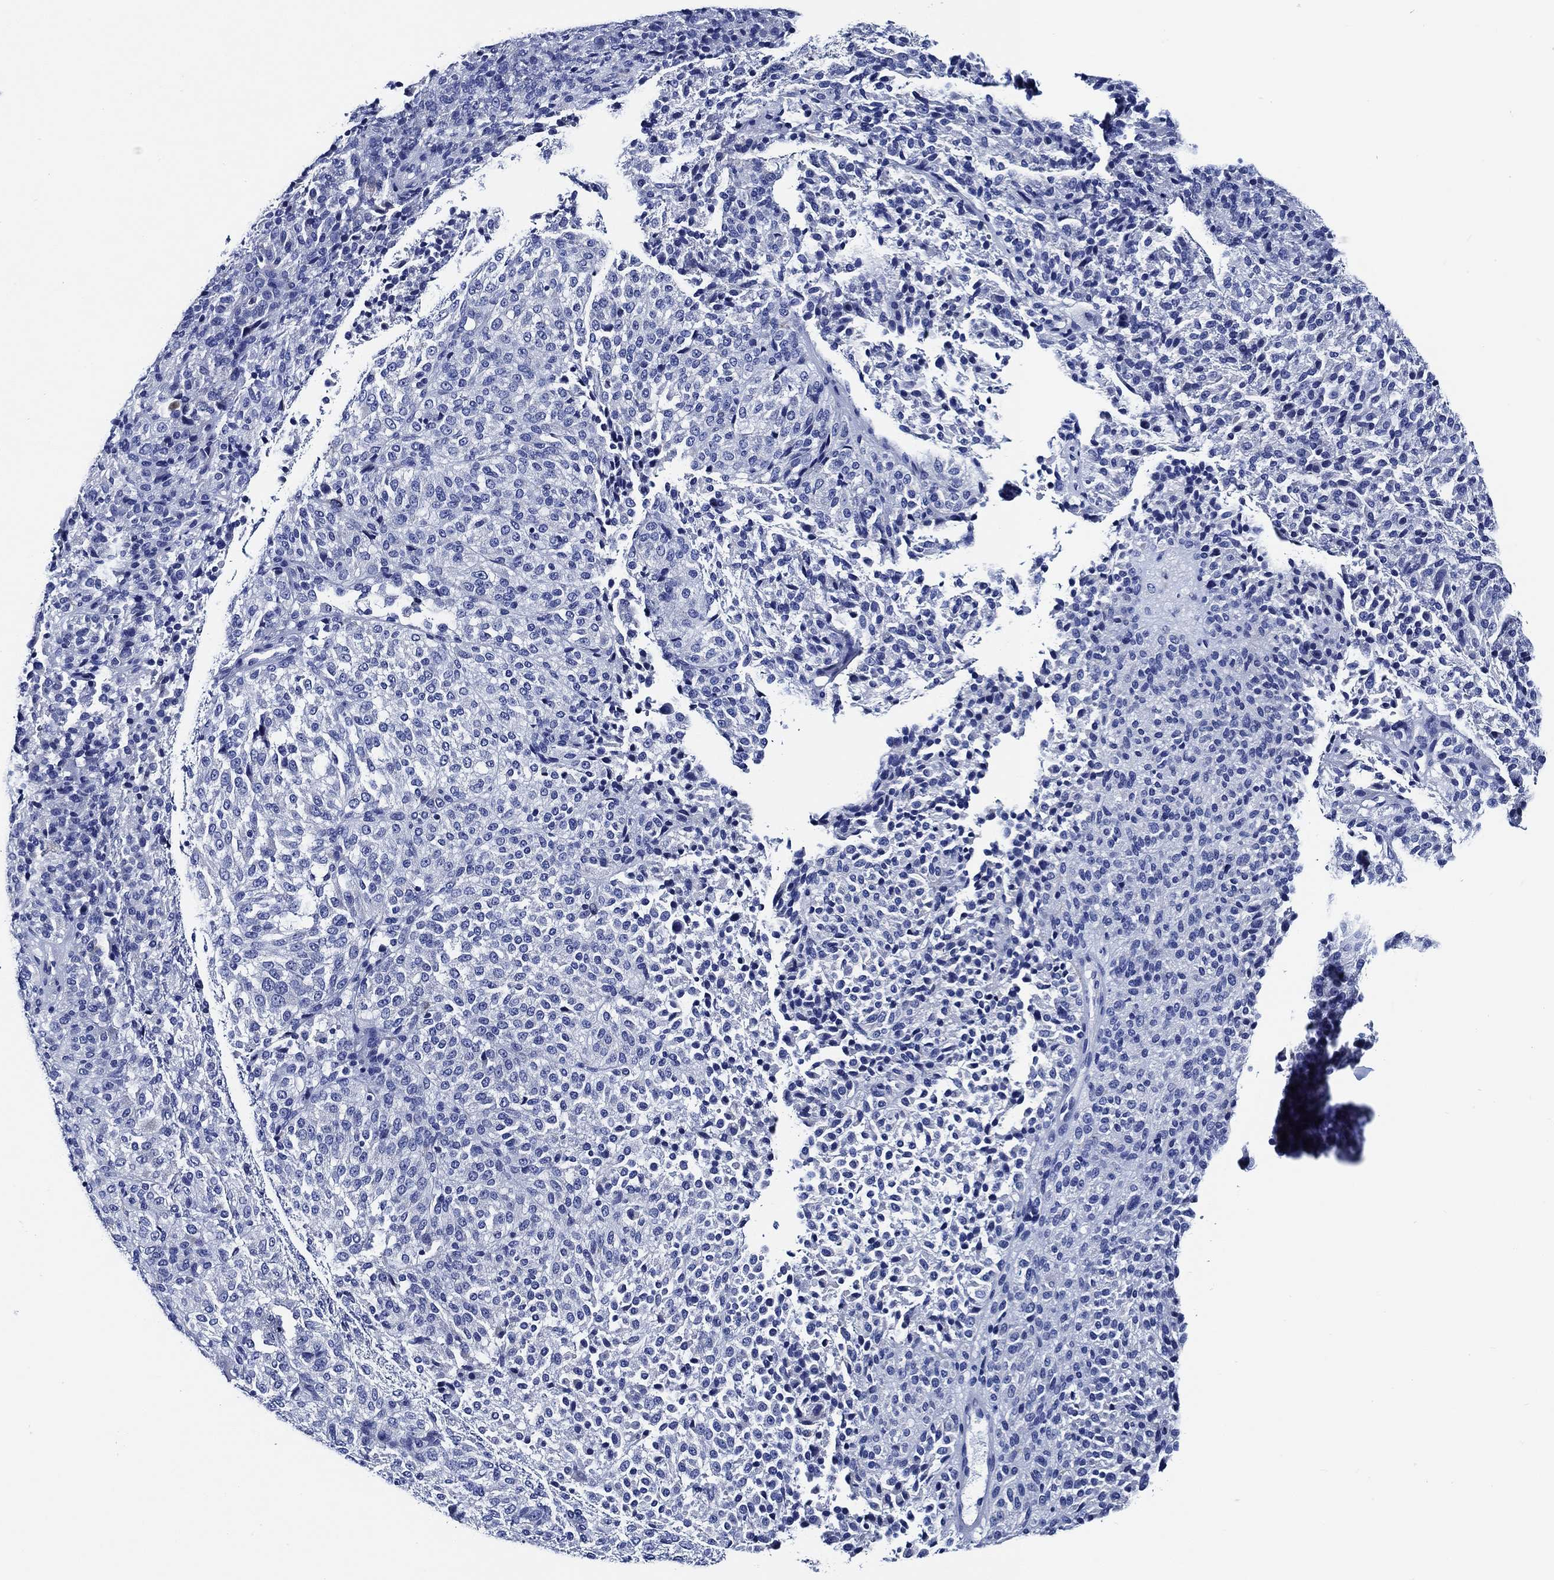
{"staining": {"intensity": "negative", "quantity": "none", "location": "none"}, "tissue": "melanoma", "cell_type": "Tumor cells", "image_type": "cancer", "snomed": [{"axis": "morphology", "description": "Malignant melanoma, Metastatic site"}, {"axis": "topography", "description": "Brain"}], "caption": "An IHC micrograph of malignant melanoma (metastatic site) is shown. There is no staining in tumor cells of malignant melanoma (metastatic site). The staining was performed using DAB (3,3'-diaminobenzidine) to visualize the protein expression in brown, while the nuclei were stained in blue with hematoxylin (Magnification: 20x).", "gene": "WDR62", "patient": {"sex": "female", "age": 56}}